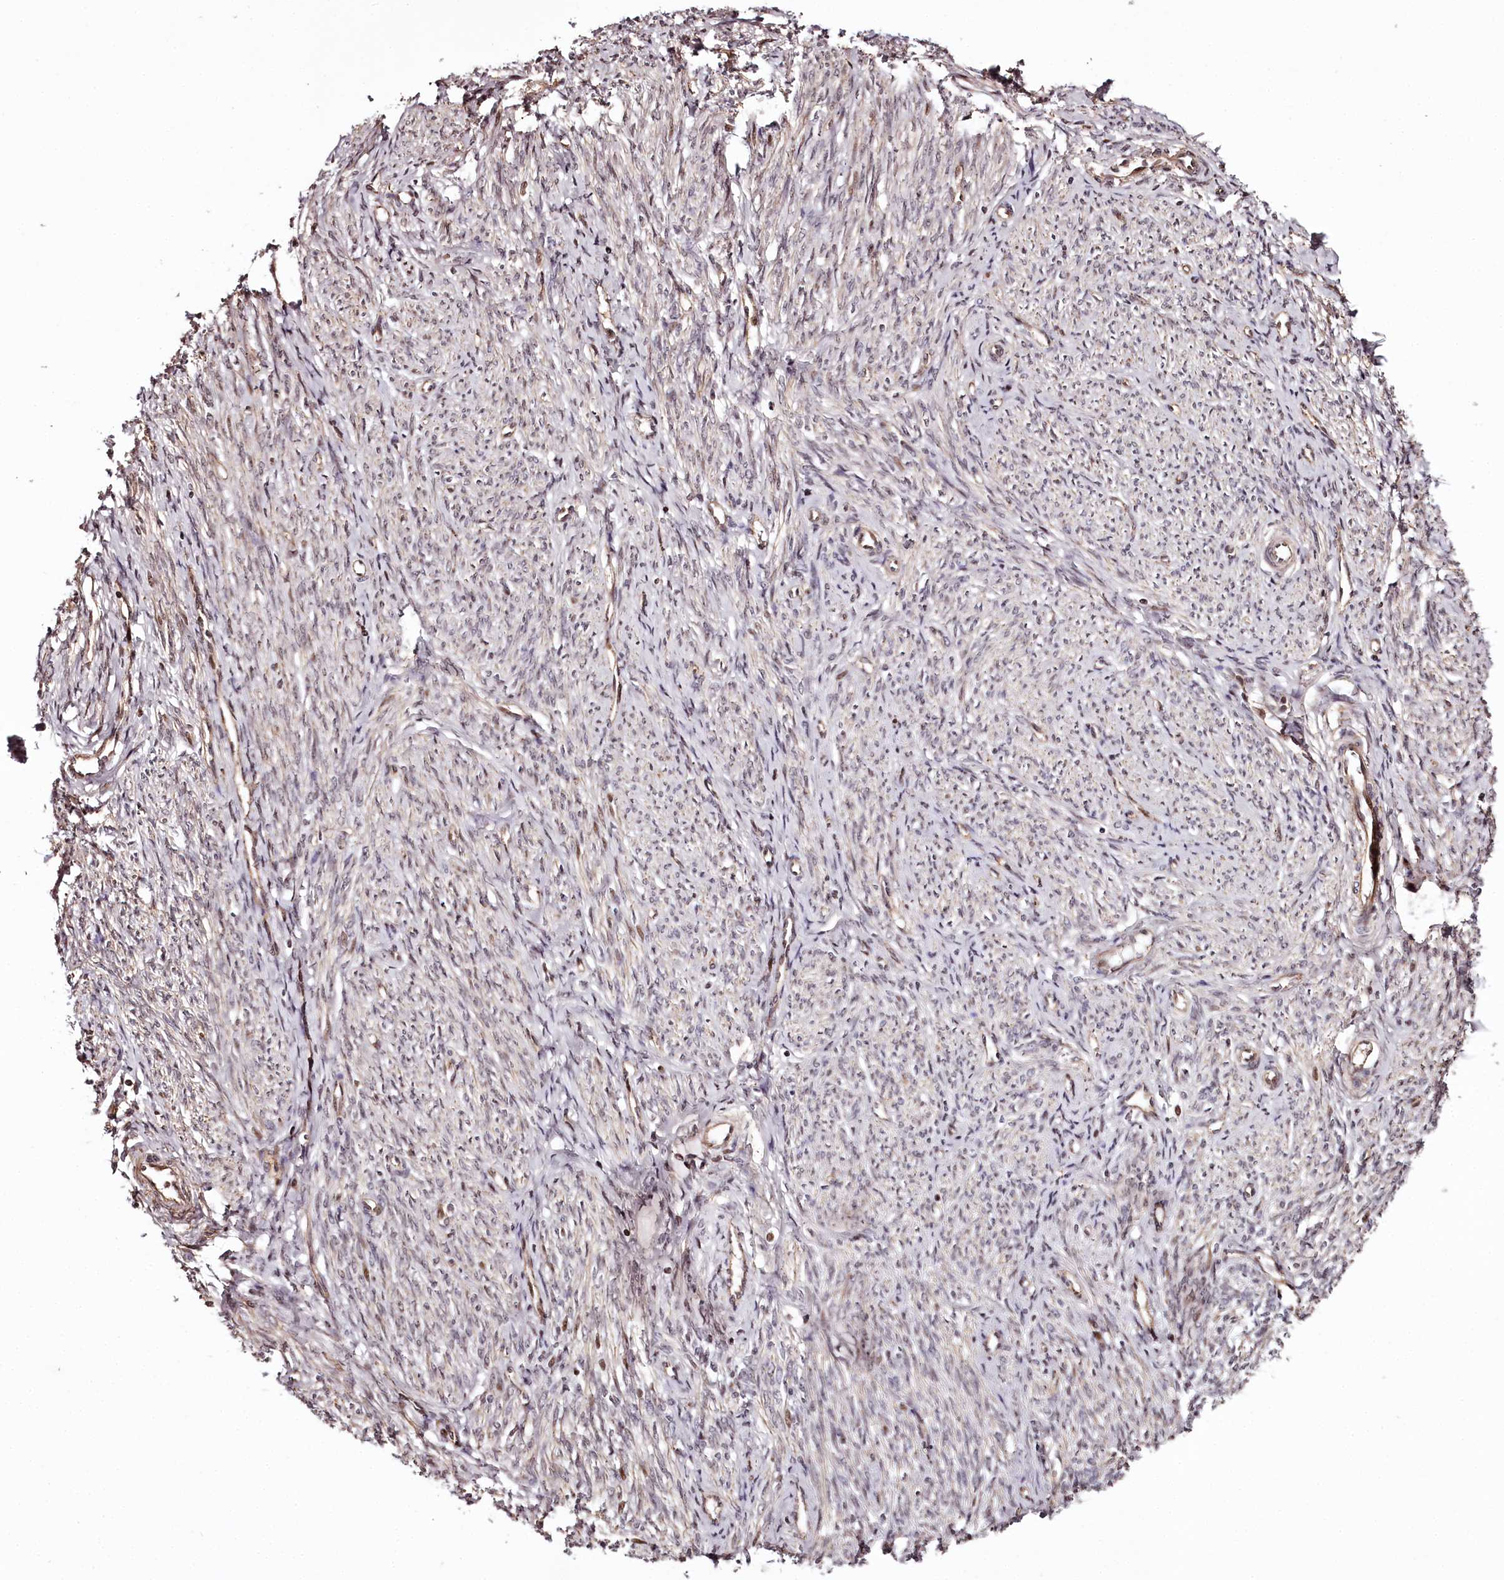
{"staining": {"intensity": "moderate", "quantity": "25%-75%", "location": "cytoplasmic/membranous,nuclear"}, "tissue": "endometrium", "cell_type": "Cells in endometrial stroma", "image_type": "normal", "snomed": [{"axis": "morphology", "description": "Normal tissue, NOS"}, {"axis": "topography", "description": "Endometrium"}], "caption": "Brown immunohistochemical staining in benign human endometrium exhibits moderate cytoplasmic/membranous,nuclear expression in about 25%-75% of cells in endometrial stroma.", "gene": "TTC33", "patient": {"sex": "female", "age": 72}}